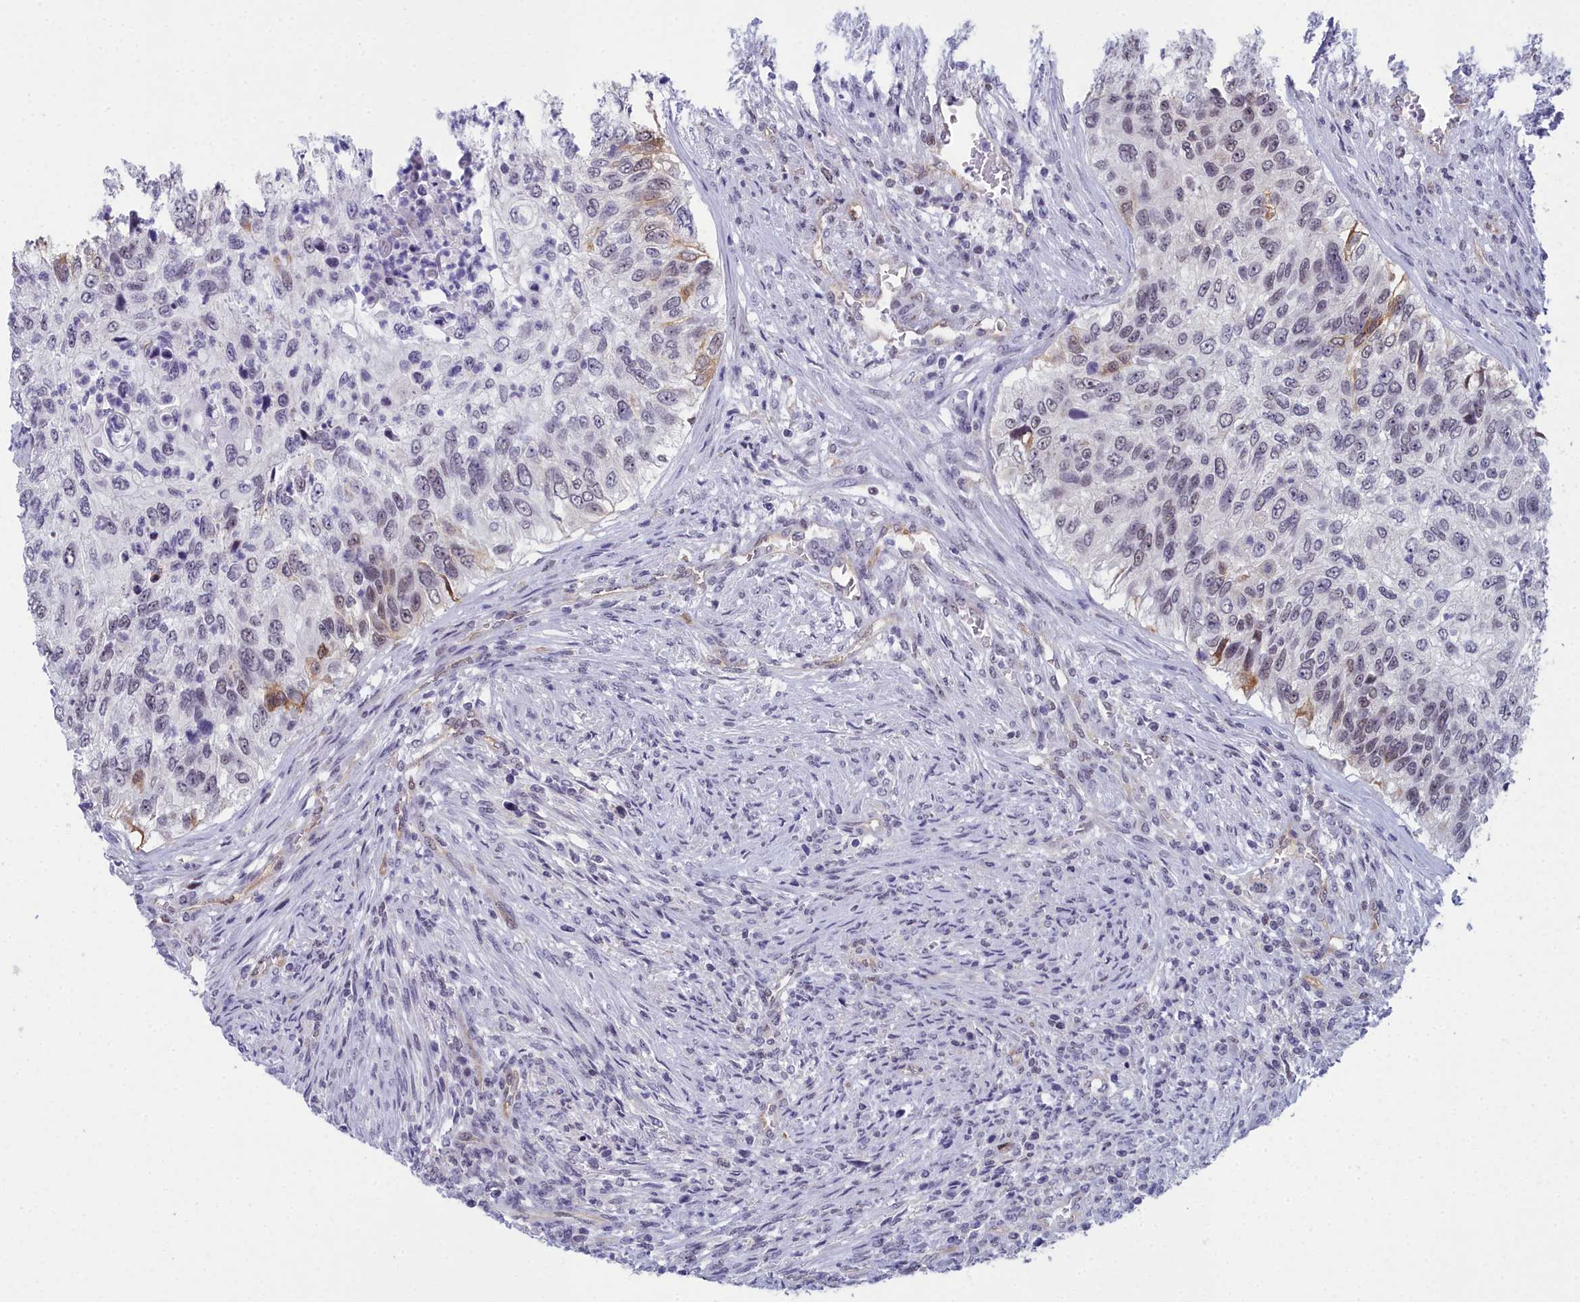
{"staining": {"intensity": "moderate", "quantity": "<25%", "location": "cytoplasmic/membranous,nuclear"}, "tissue": "urothelial cancer", "cell_type": "Tumor cells", "image_type": "cancer", "snomed": [{"axis": "morphology", "description": "Urothelial carcinoma, High grade"}, {"axis": "topography", "description": "Urinary bladder"}], "caption": "Immunohistochemical staining of urothelial cancer displays moderate cytoplasmic/membranous and nuclear protein positivity in approximately <25% of tumor cells. The protein is stained brown, and the nuclei are stained in blue (DAB (3,3'-diaminobenzidine) IHC with brightfield microscopy, high magnification).", "gene": "CCDC97", "patient": {"sex": "female", "age": 60}}